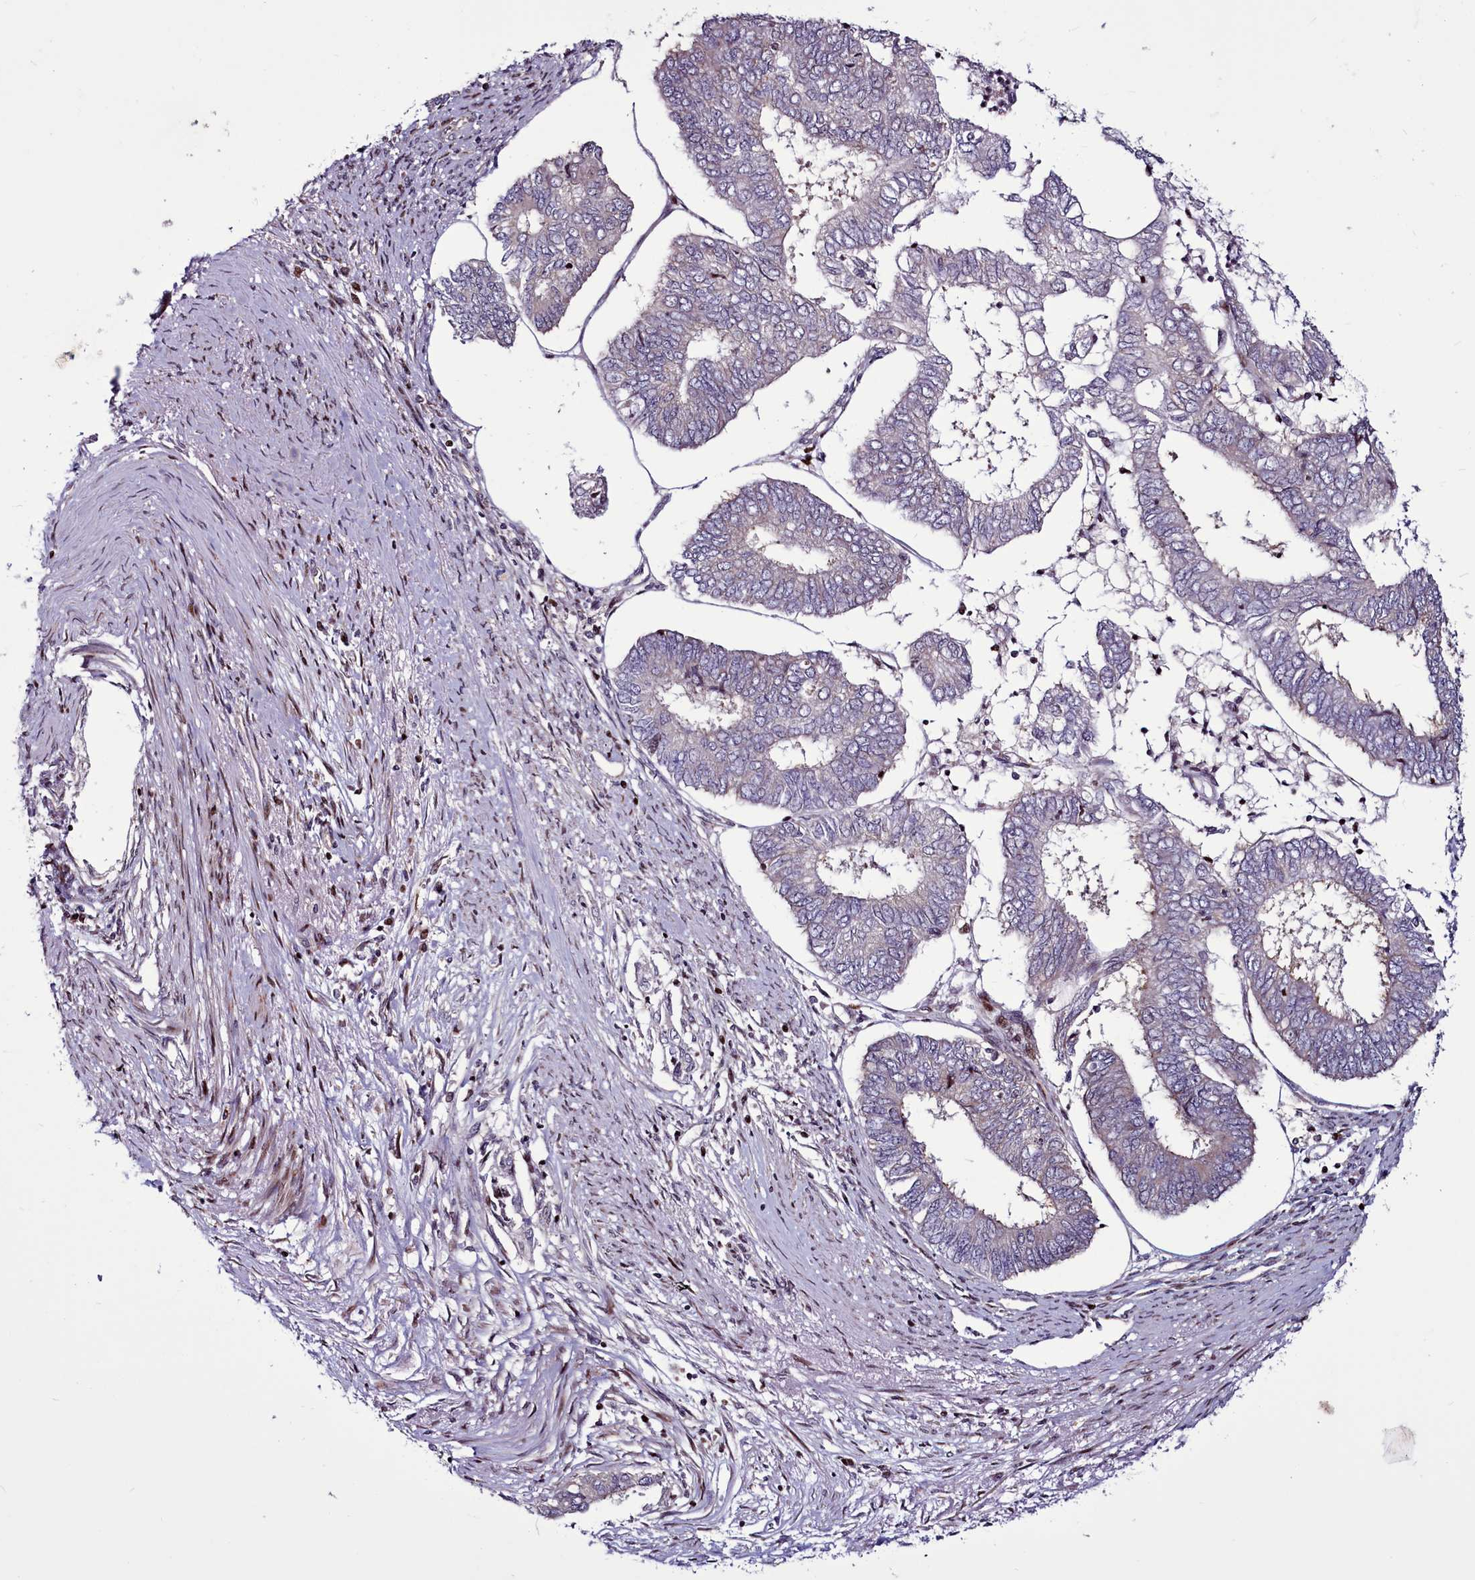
{"staining": {"intensity": "negative", "quantity": "none", "location": "none"}, "tissue": "endometrial cancer", "cell_type": "Tumor cells", "image_type": "cancer", "snomed": [{"axis": "morphology", "description": "Adenocarcinoma, NOS"}, {"axis": "topography", "description": "Endometrium"}], "caption": "This is a photomicrograph of immunohistochemistry (IHC) staining of endometrial adenocarcinoma, which shows no staining in tumor cells. (DAB (3,3'-diaminobenzidine) immunohistochemistry (IHC), high magnification).", "gene": "WBP11", "patient": {"sex": "female", "age": 68}}